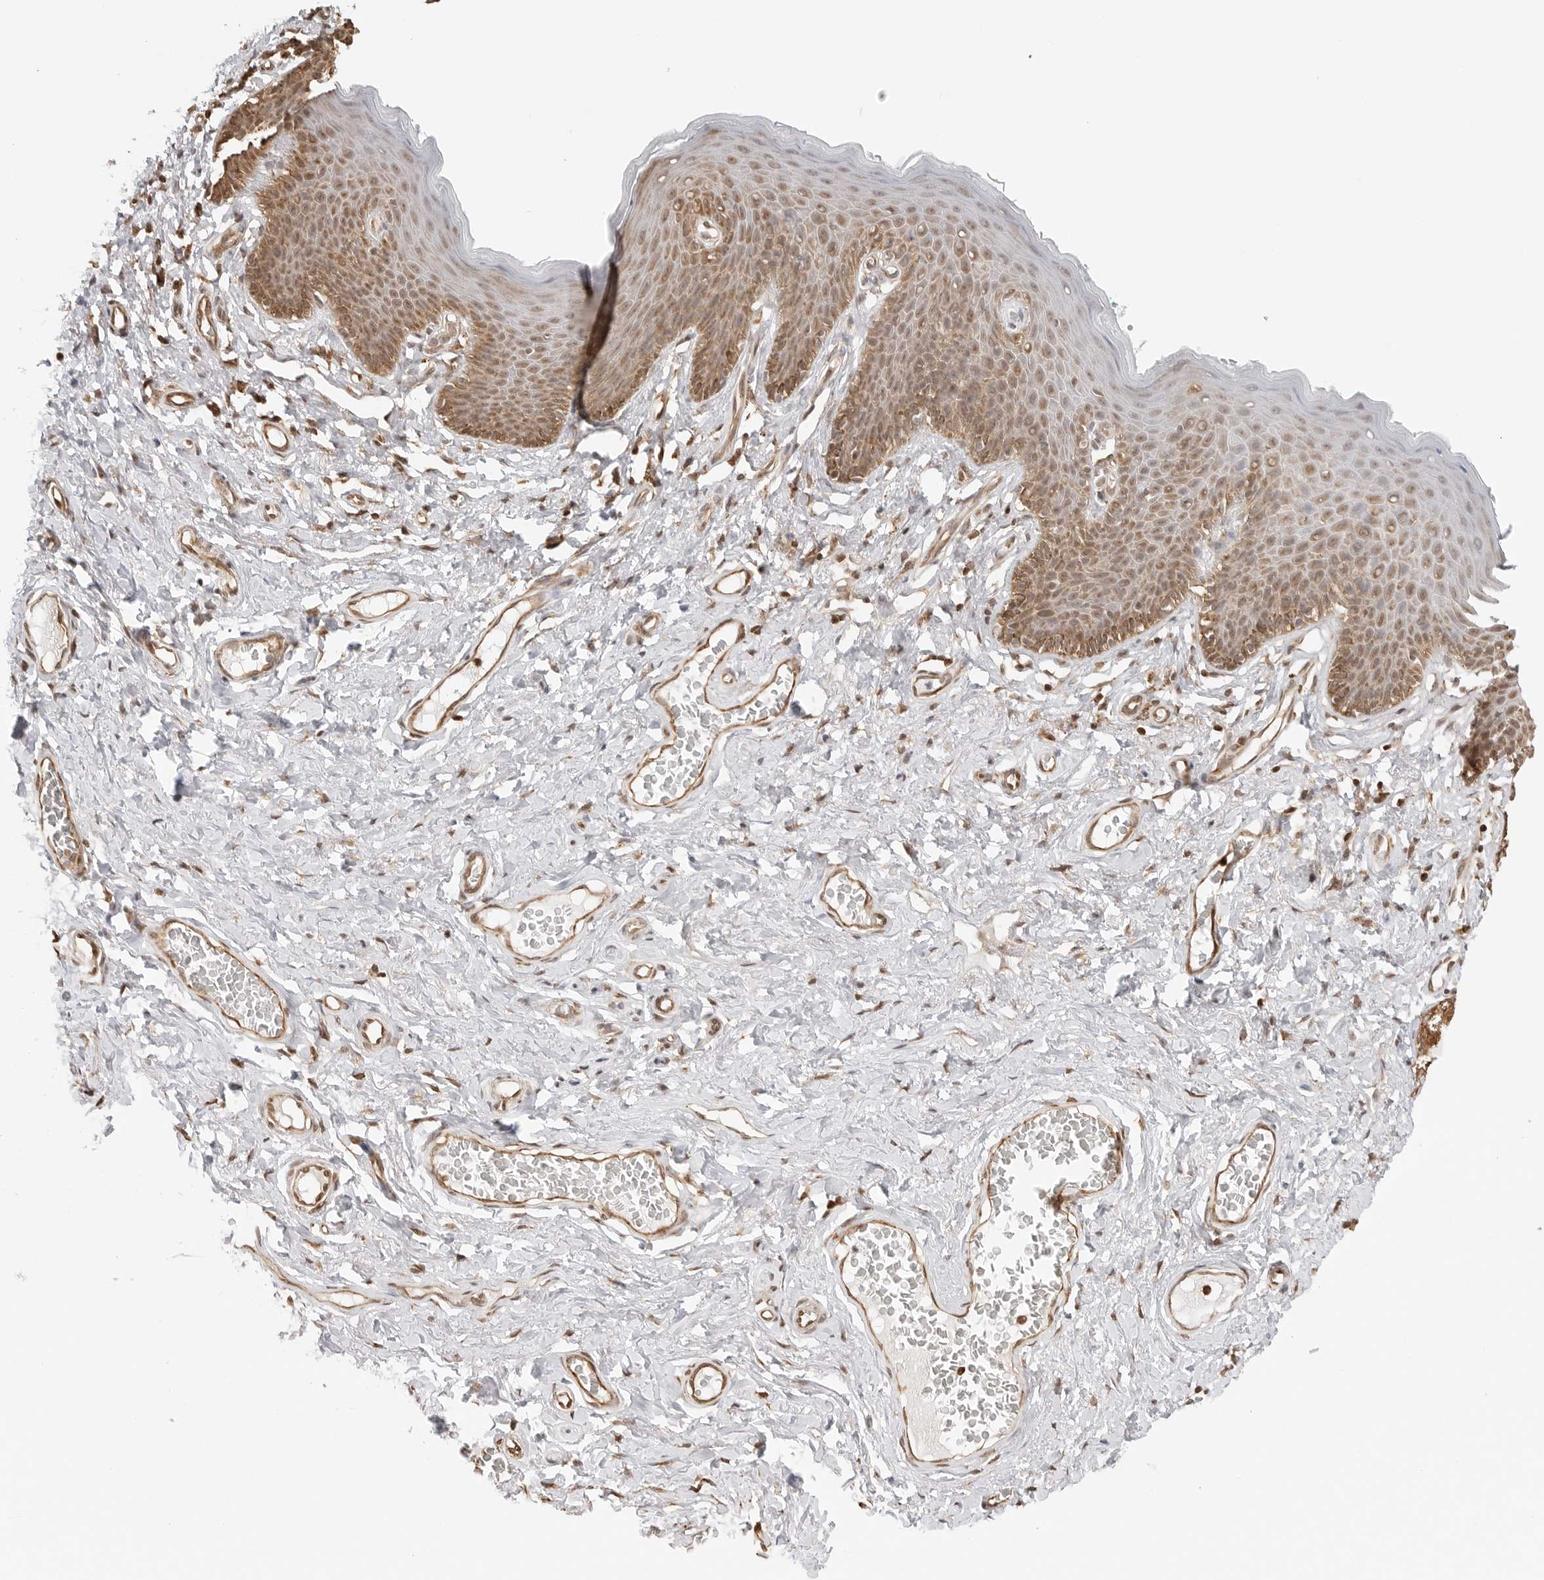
{"staining": {"intensity": "moderate", "quantity": ">75%", "location": "cytoplasmic/membranous,nuclear"}, "tissue": "skin", "cell_type": "Epidermal cells", "image_type": "normal", "snomed": [{"axis": "morphology", "description": "Normal tissue, NOS"}, {"axis": "topography", "description": "Vulva"}], "caption": "Skin stained with a brown dye exhibits moderate cytoplasmic/membranous,nuclear positive expression in about >75% of epidermal cells.", "gene": "FKBP14", "patient": {"sex": "female", "age": 66}}